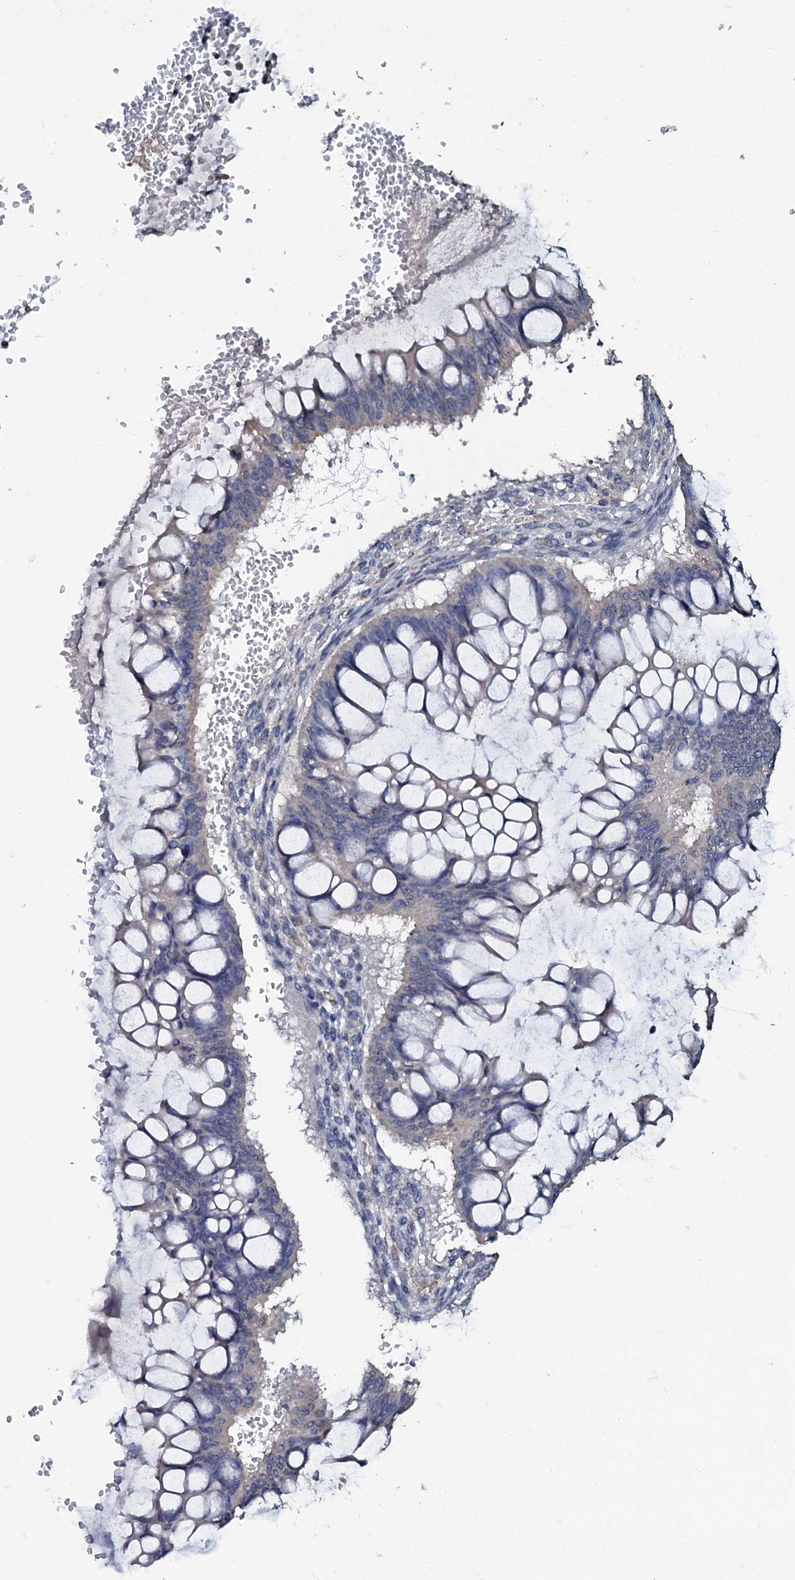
{"staining": {"intensity": "negative", "quantity": "none", "location": "none"}, "tissue": "ovarian cancer", "cell_type": "Tumor cells", "image_type": "cancer", "snomed": [{"axis": "morphology", "description": "Cystadenocarcinoma, mucinous, NOS"}, {"axis": "topography", "description": "Ovary"}], "caption": "There is no significant staining in tumor cells of ovarian cancer (mucinous cystadenocarcinoma). The staining was performed using DAB (3,3'-diaminobenzidine) to visualize the protein expression in brown, while the nuclei were stained in blue with hematoxylin (Magnification: 20x).", "gene": "SLC37A4", "patient": {"sex": "female", "age": 73}}